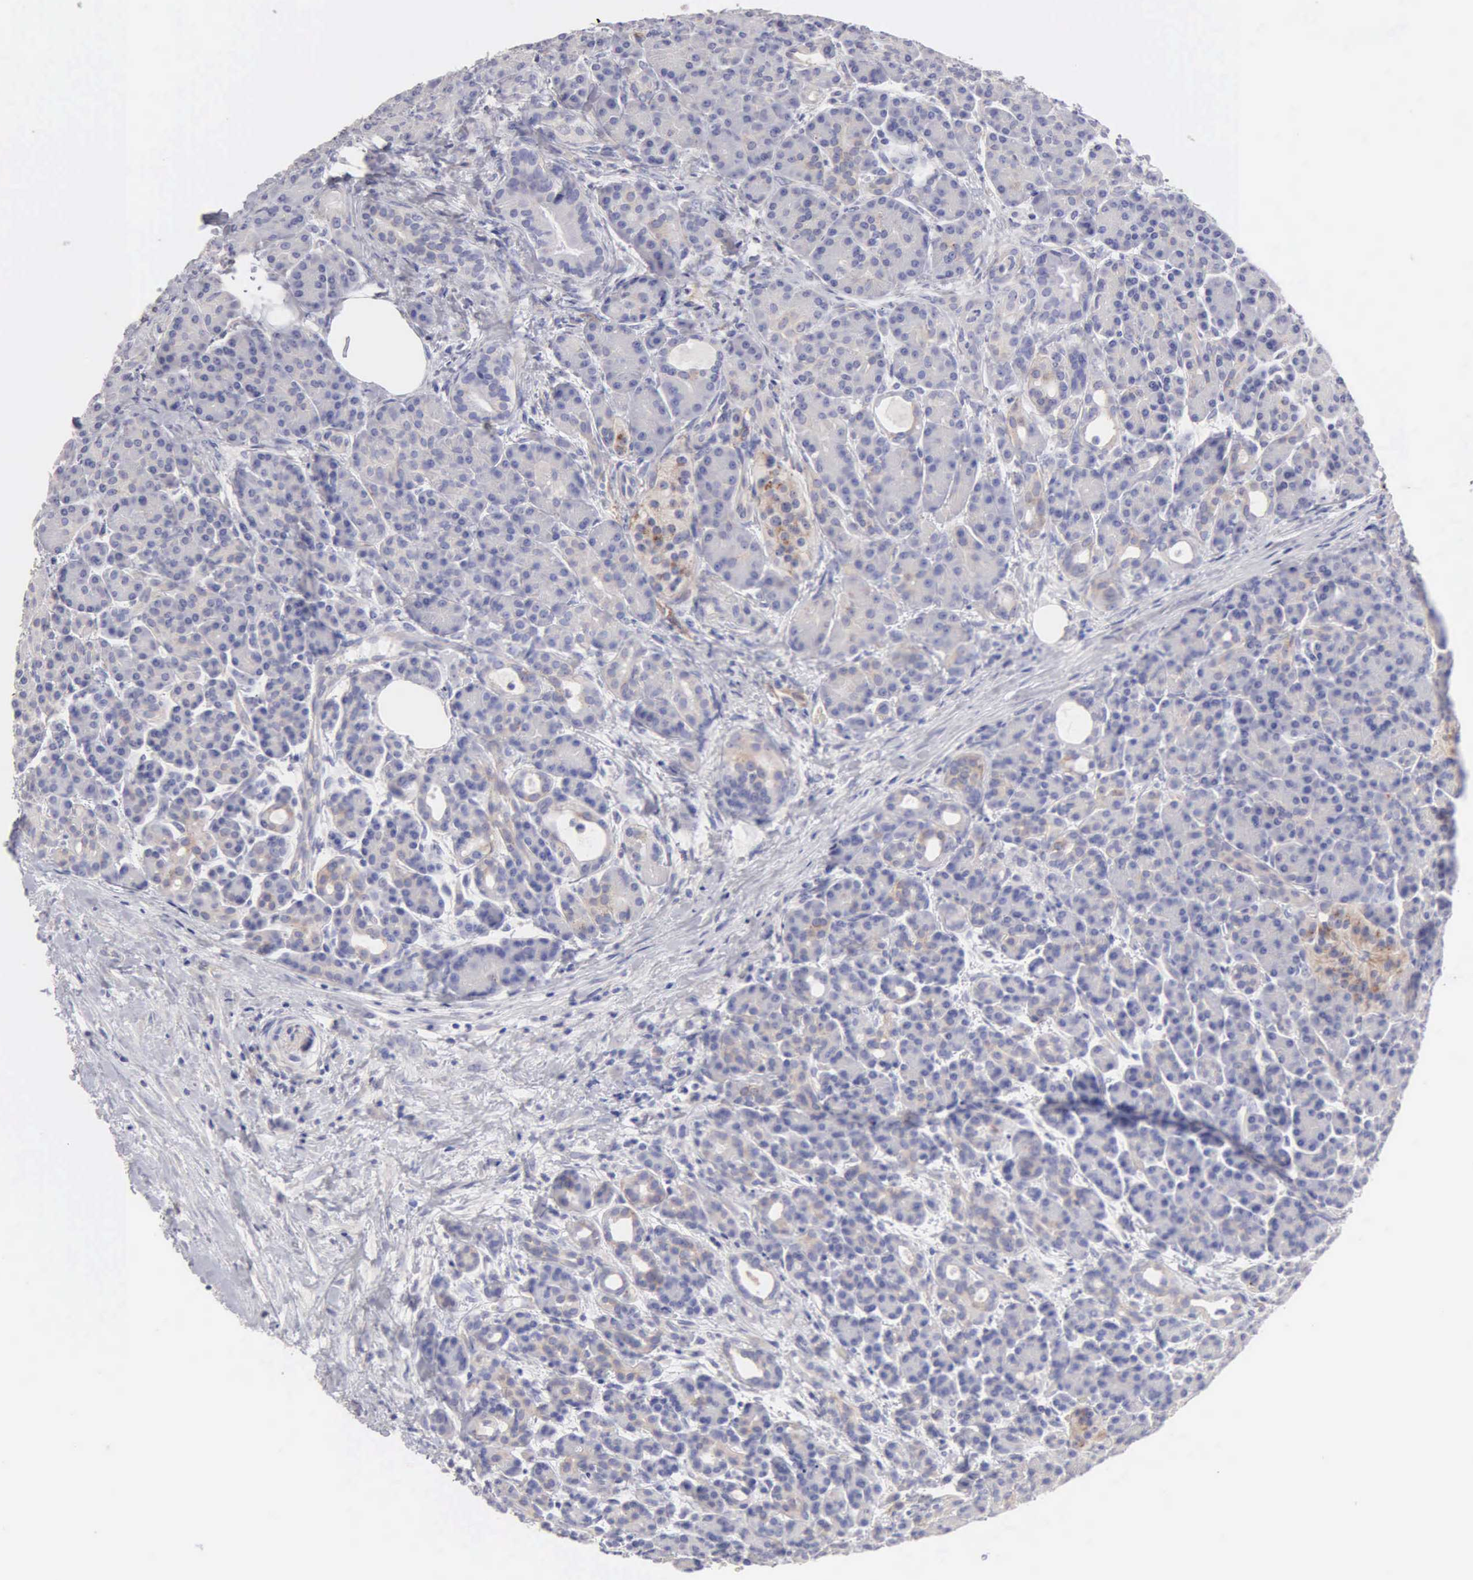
{"staining": {"intensity": "weak", "quantity": "<25%", "location": "cytoplasmic/membranous"}, "tissue": "pancreas", "cell_type": "Exocrine glandular cells", "image_type": "normal", "snomed": [{"axis": "morphology", "description": "Normal tissue, NOS"}, {"axis": "topography", "description": "Pancreas"}], "caption": "This image is of benign pancreas stained with immunohistochemistry to label a protein in brown with the nuclei are counter-stained blue. There is no expression in exocrine glandular cells. (Brightfield microscopy of DAB (3,3'-diaminobenzidine) immunohistochemistry at high magnification).", "gene": "APP", "patient": {"sex": "female", "age": 77}}